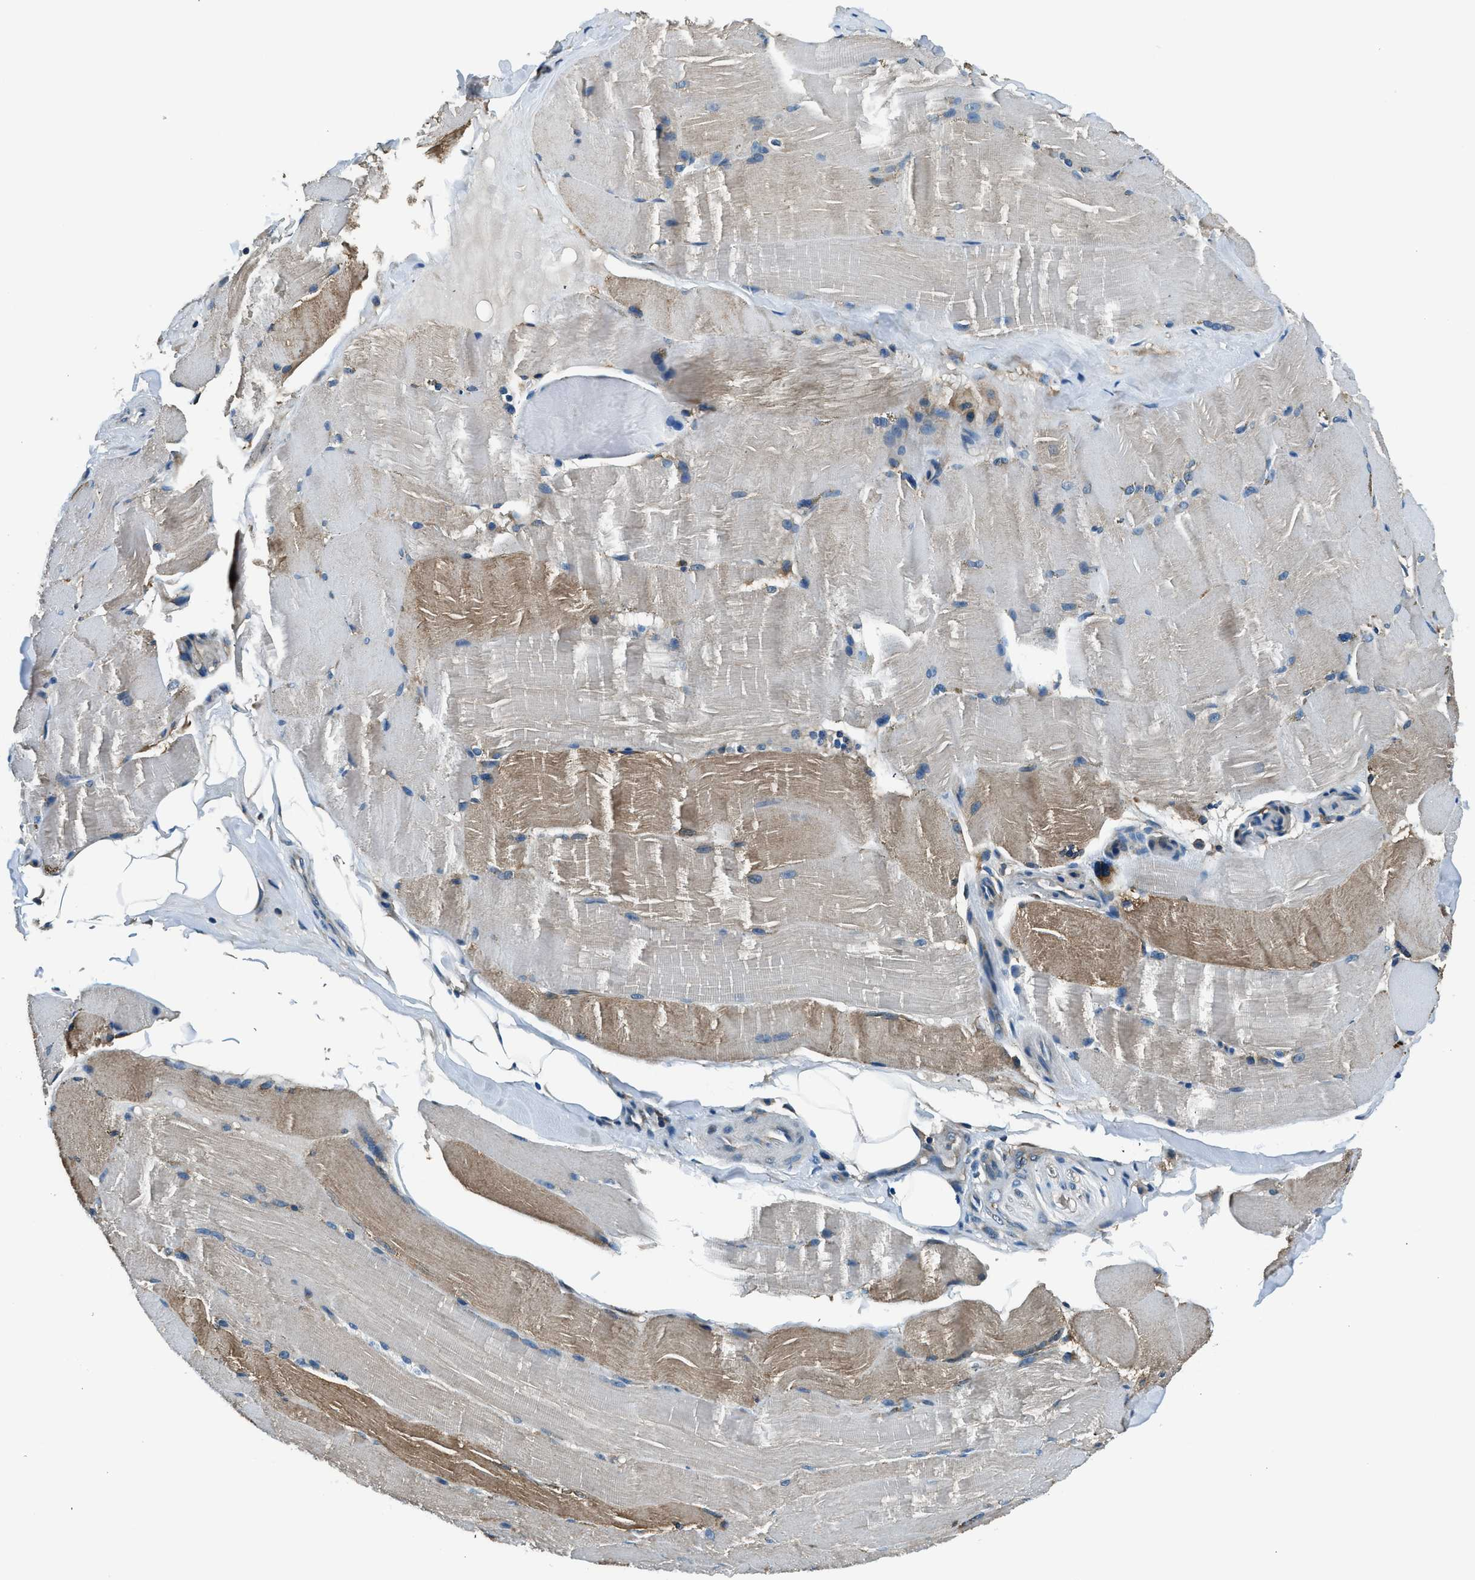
{"staining": {"intensity": "moderate", "quantity": "<25%", "location": "cytoplasmic/membranous"}, "tissue": "skeletal muscle", "cell_type": "Myocytes", "image_type": "normal", "snomed": [{"axis": "morphology", "description": "Normal tissue, NOS"}, {"axis": "topography", "description": "Skin"}, {"axis": "topography", "description": "Skeletal muscle"}], "caption": "Protein staining of unremarkable skeletal muscle shows moderate cytoplasmic/membranous positivity in about <25% of myocytes. (DAB (3,3'-diaminobenzidine) IHC with brightfield microscopy, high magnification).", "gene": "ARFGAP2", "patient": {"sex": "male", "age": 83}}